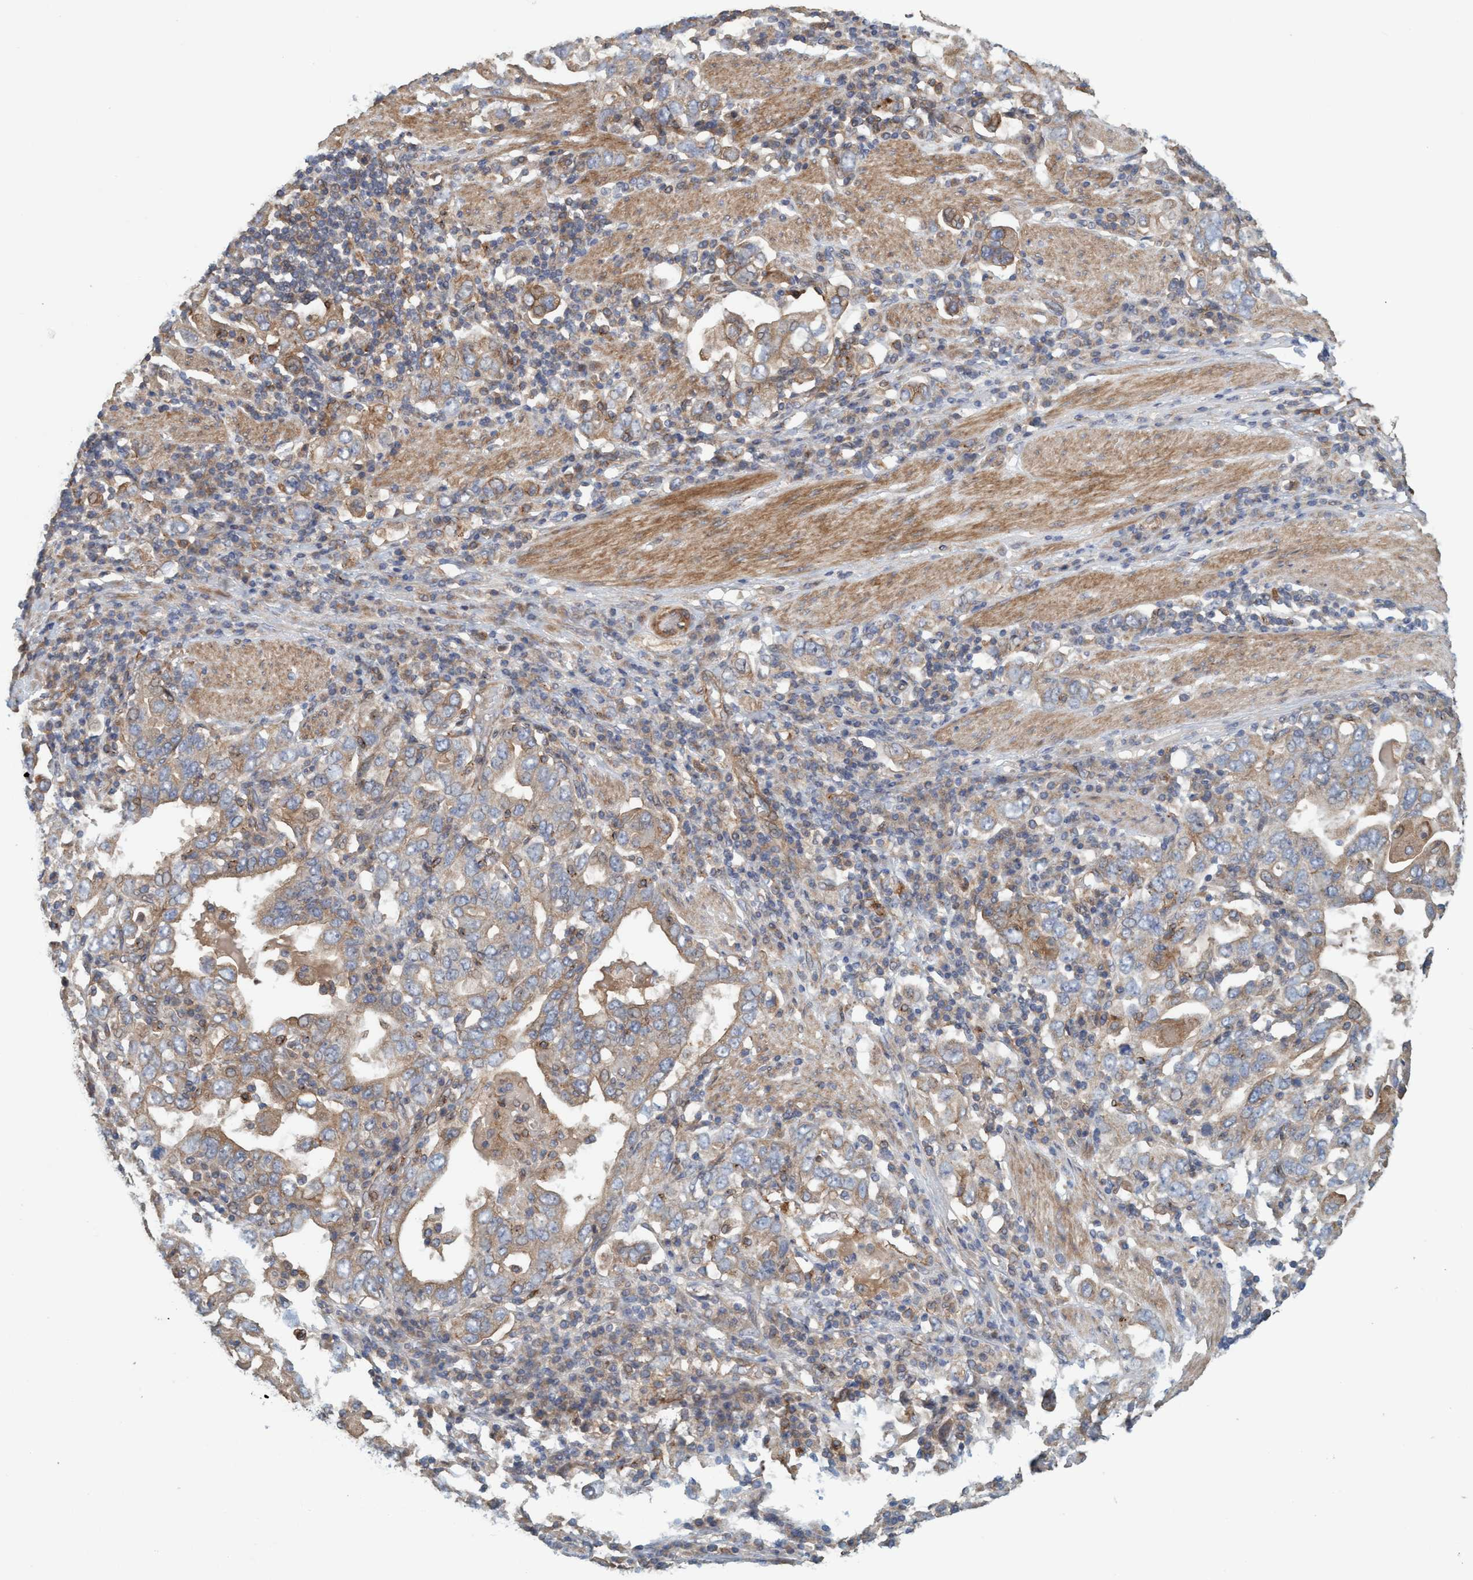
{"staining": {"intensity": "moderate", "quantity": ">75%", "location": "cytoplasmic/membranous"}, "tissue": "stomach cancer", "cell_type": "Tumor cells", "image_type": "cancer", "snomed": [{"axis": "morphology", "description": "Adenocarcinoma, NOS"}, {"axis": "topography", "description": "Stomach, upper"}], "caption": "Protein analysis of stomach cancer (adenocarcinoma) tissue exhibits moderate cytoplasmic/membranous staining in approximately >75% of tumor cells.", "gene": "SPECC1", "patient": {"sex": "male", "age": 62}}